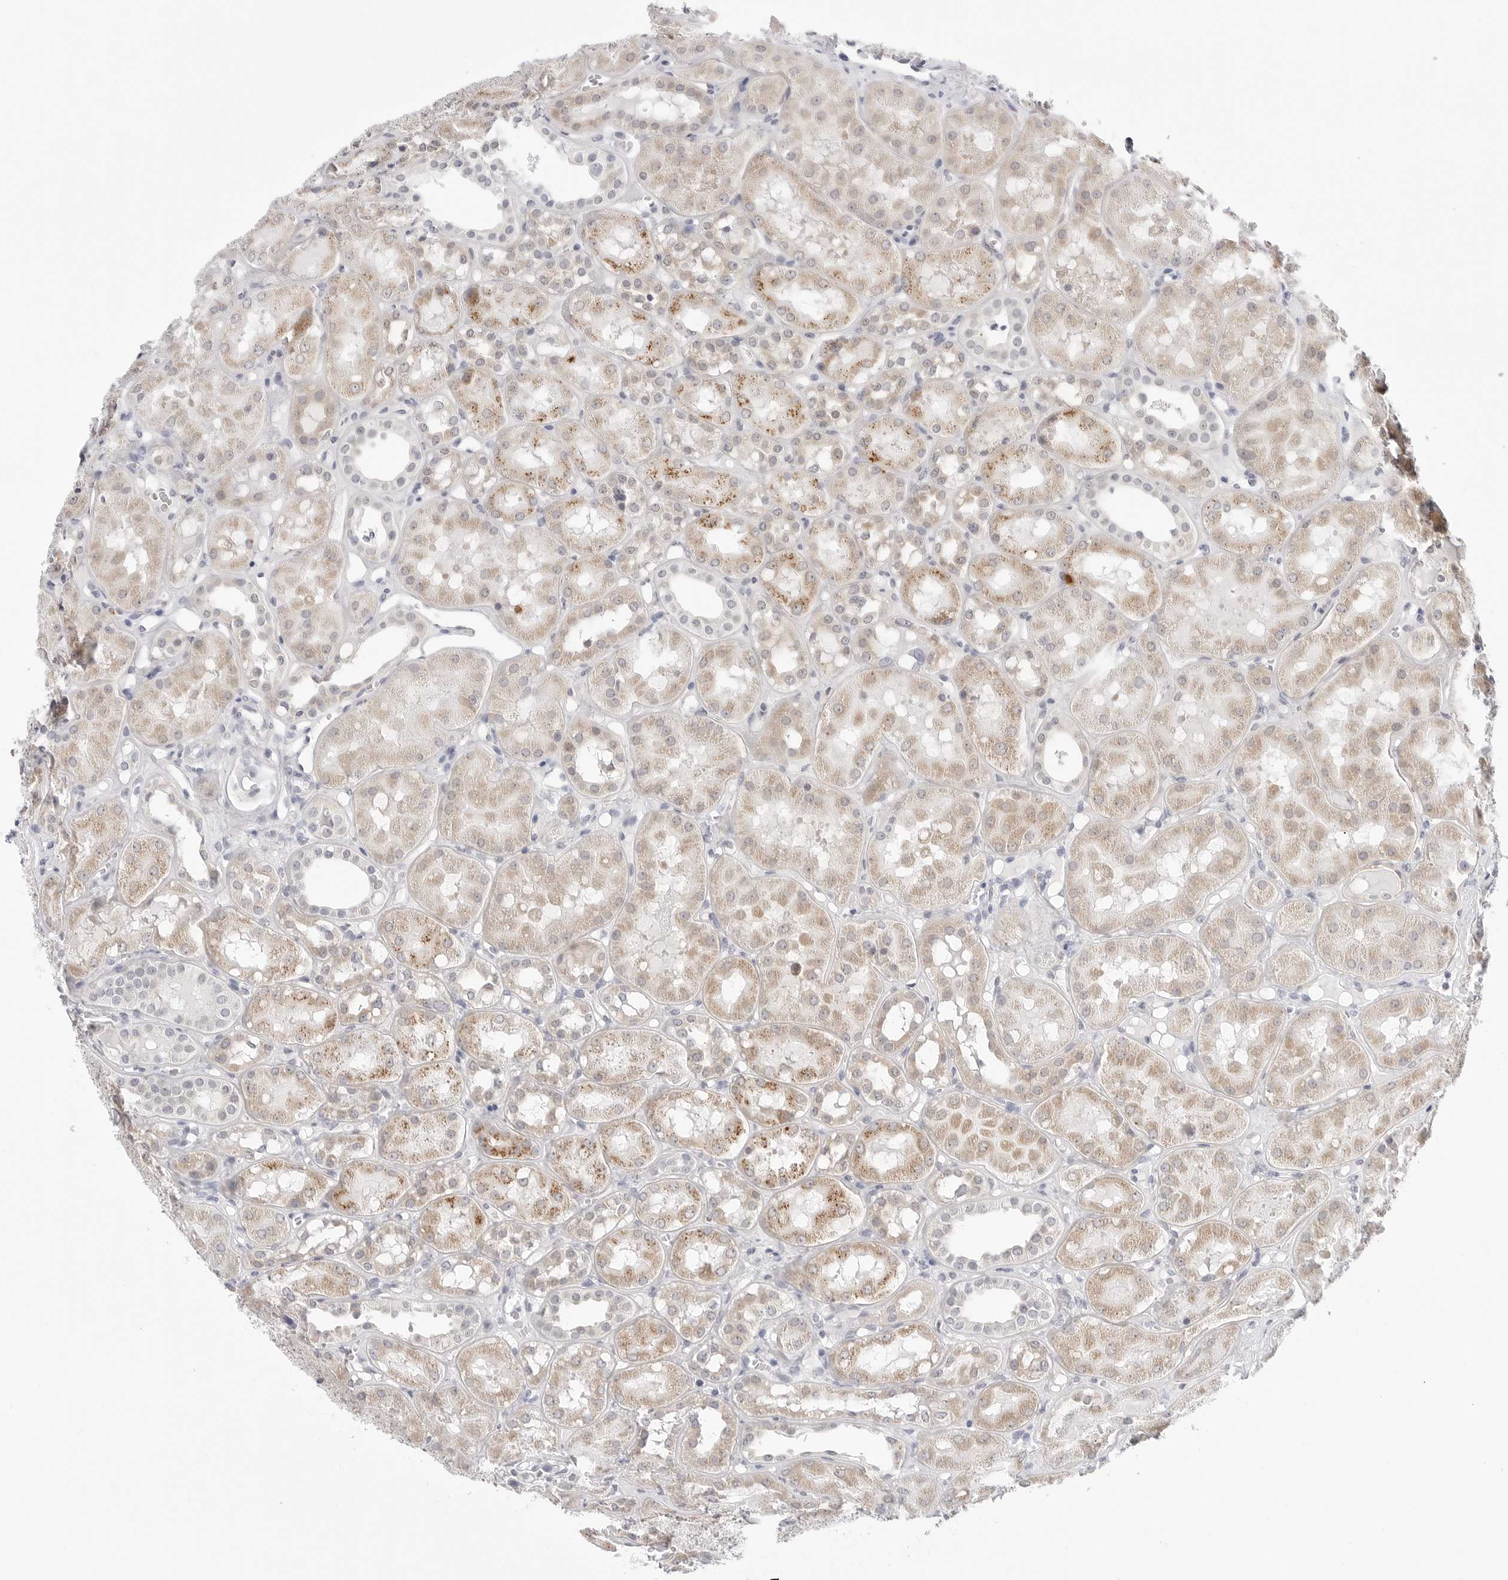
{"staining": {"intensity": "negative", "quantity": "none", "location": "none"}, "tissue": "kidney", "cell_type": "Cells in glomeruli", "image_type": "normal", "snomed": [{"axis": "morphology", "description": "Normal tissue, NOS"}, {"axis": "topography", "description": "Kidney"}], "caption": "Immunohistochemistry histopathology image of unremarkable kidney: kidney stained with DAB (3,3'-diaminobenzidine) displays no significant protein staining in cells in glomeruli.", "gene": "RPN1", "patient": {"sex": "male", "age": 16}}